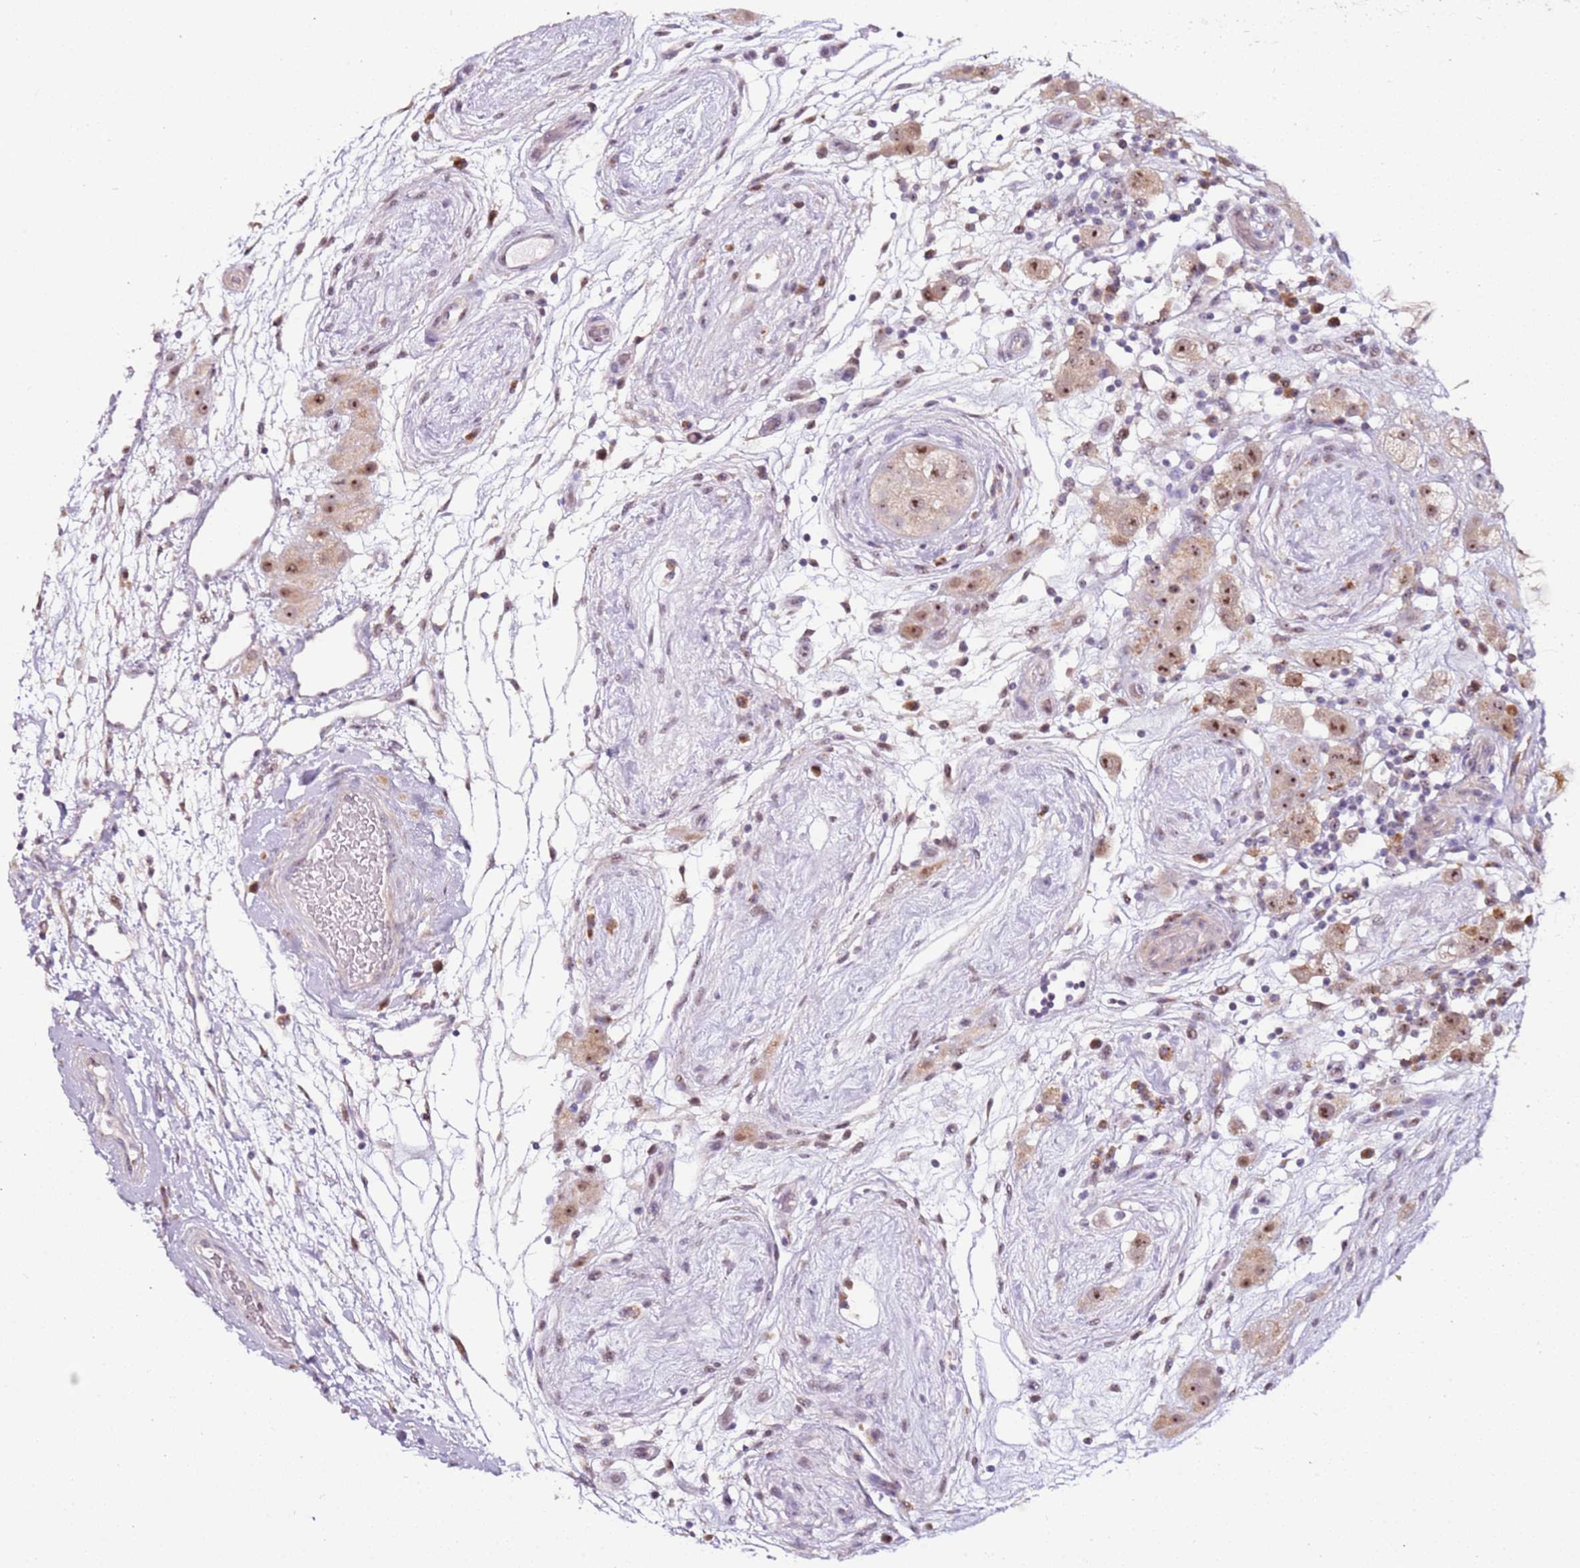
{"staining": {"intensity": "moderate", "quantity": ">75%", "location": "cytoplasmic/membranous,nuclear"}, "tissue": "testis cancer", "cell_type": "Tumor cells", "image_type": "cancer", "snomed": [{"axis": "morphology", "description": "Seminoma, NOS"}, {"axis": "topography", "description": "Testis"}], "caption": "Immunohistochemistry (DAB) staining of testis cancer demonstrates moderate cytoplasmic/membranous and nuclear protein positivity in about >75% of tumor cells. (Stains: DAB (3,3'-diaminobenzidine) in brown, nuclei in blue, Microscopy: brightfield microscopy at high magnification).", "gene": "UCMA", "patient": {"sex": "male", "age": 34}}